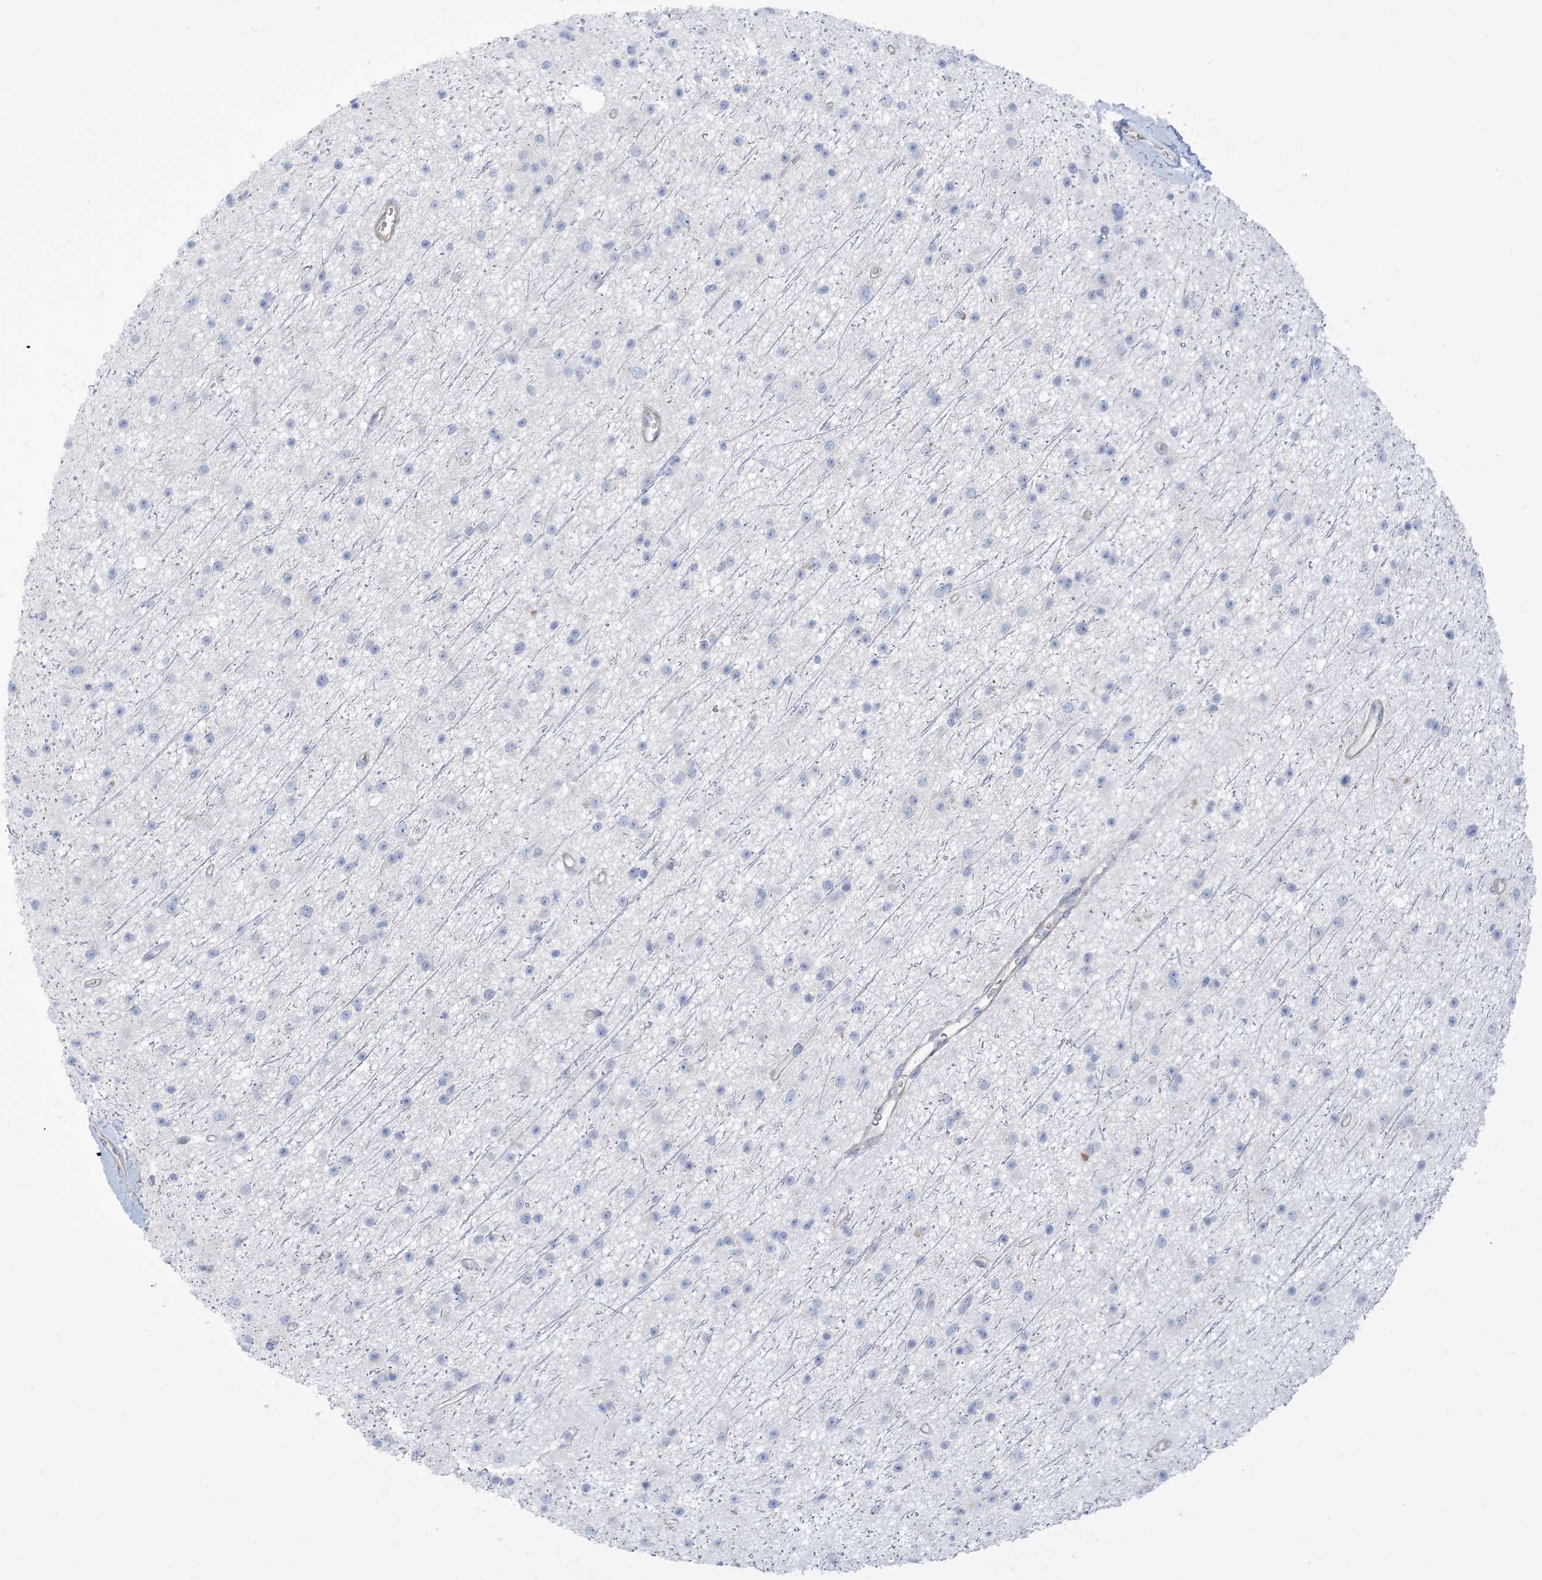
{"staining": {"intensity": "negative", "quantity": "none", "location": "none"}, "tissue": "glioma", "cell_type": "Tumor cells", "image_type": "cancer", "snomed": [{"axis": "morphology", "description": "Glioma, malignant, Low grade"}, {"axis": "topography", "description": "Cerebral cortex"}], "caption": "Immunohistochemical staining of human glioma demonstrates no significant positivity in tumor cells.", "gene": "MTHFD2L", "patient": {"sex": "female", "age": 39}}